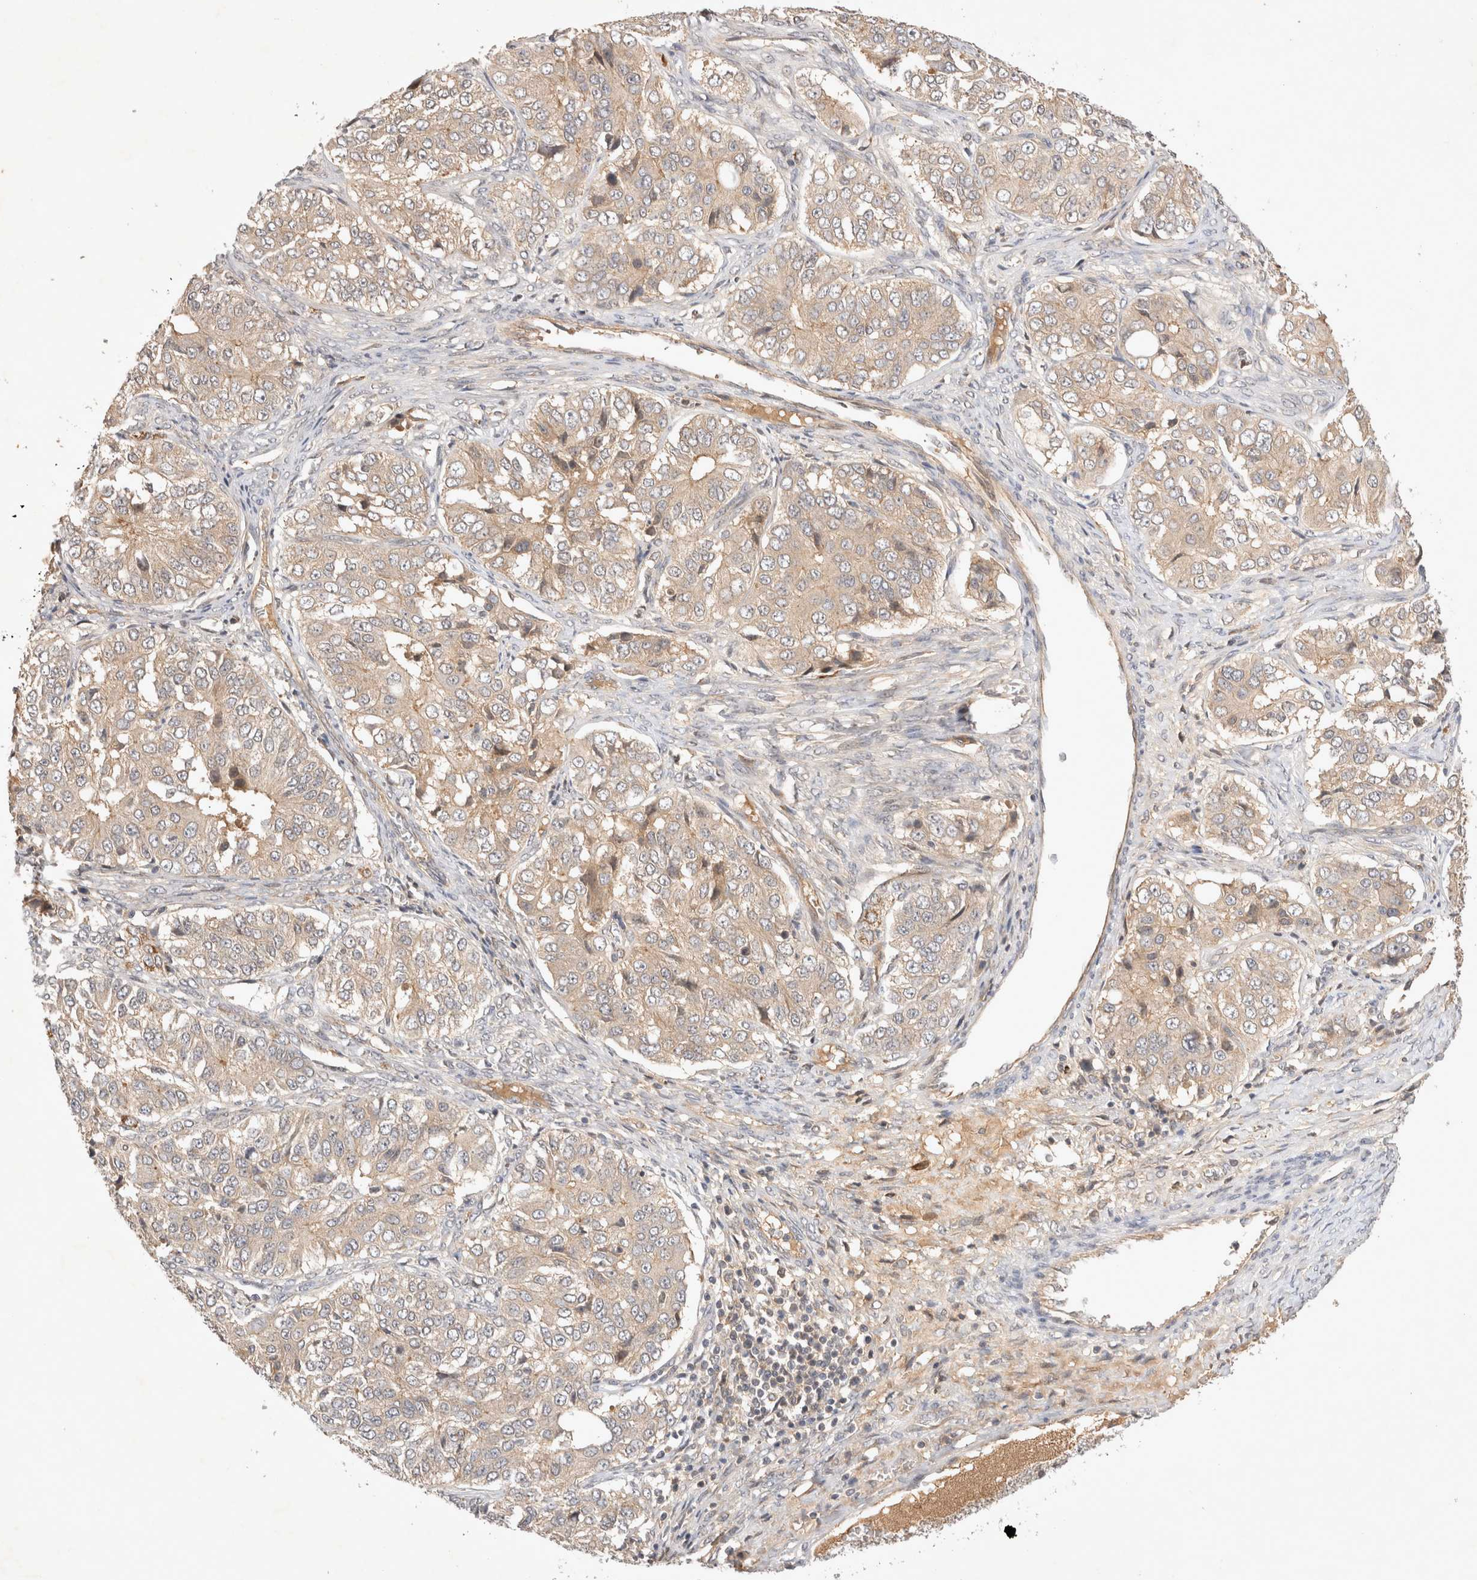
{"staining": {"intensity": "weak", "quantity": ">75%", "location": "cytoplasmic/membranous"}, "tissue": "ovarian cancer", "cell_type": "Tumor cells", "image_type": "cancer", "snomed": [{"axis": "morphology", "description": "Carcinoma, endometroid"}, {"axis": "topography", "description": "Ovary"}], "caption": "Ovarian endometroid carcinoma was stained to show a protein in brown. There is low levels of weak cytoplasmic/membranous positivity in about >75% of tumor cells.", "gene": "YES1", "patient": {"sex": "female", "age": 51}}